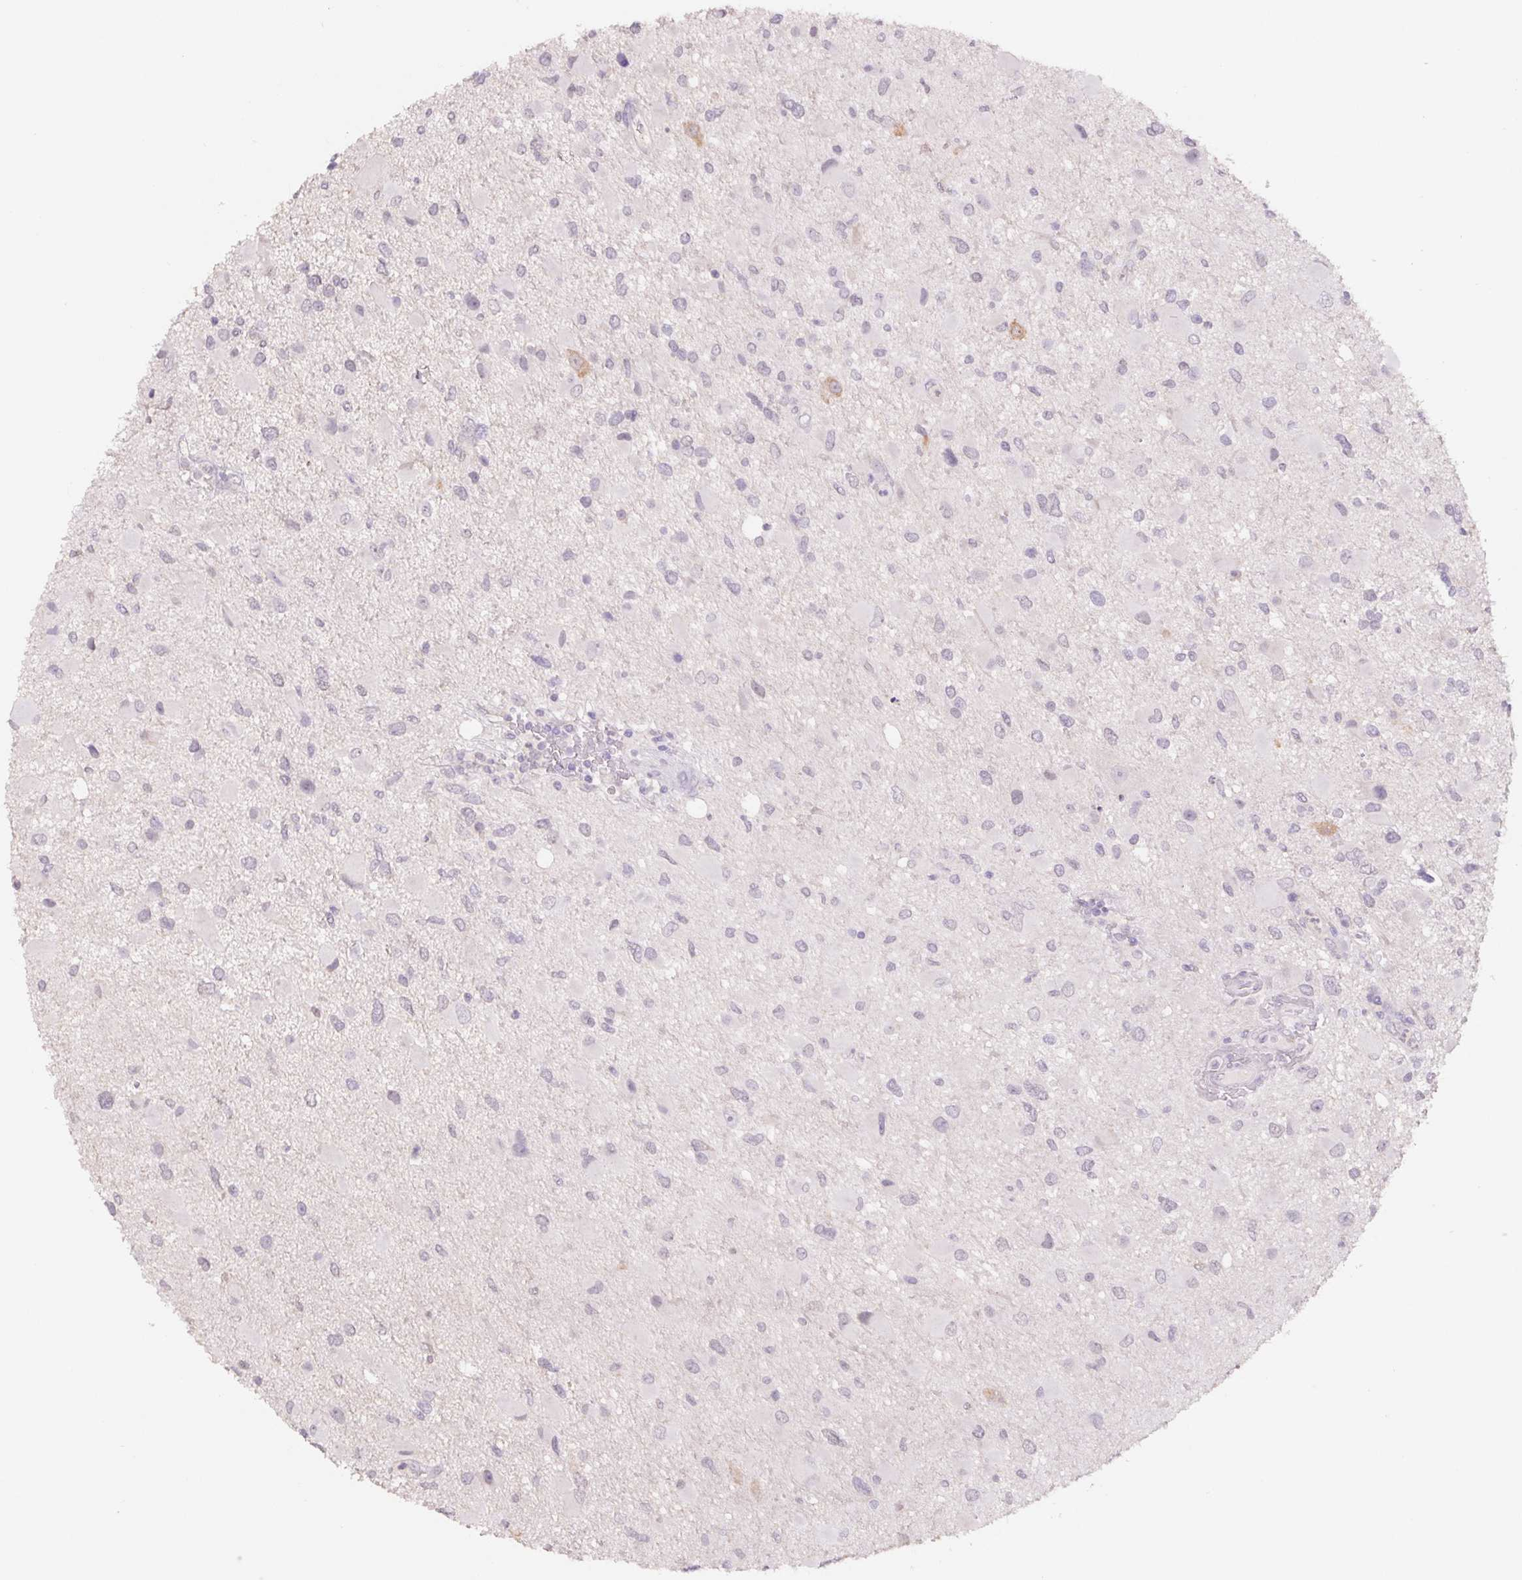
{"staining": {"intensity": "negative", "quantity": "none", "location": "none"}, "tissue": "glioma", "cell_type": "Tumor cells", "image_type": "cancer", "snomed": [{"axis": "morphology", "description": "Glioma, malignant, Low grade"}, {"axis": "topography", "description": "Brain"}], "caption": "Immunohistochemistry micrograph of neoplastic tissue: low-grade glioma (malignant) stained with DAB shows no significant protein expression in tumor cells.", "gene": "PNMA8B", "patient": {"sex": "female", "age": 32}}